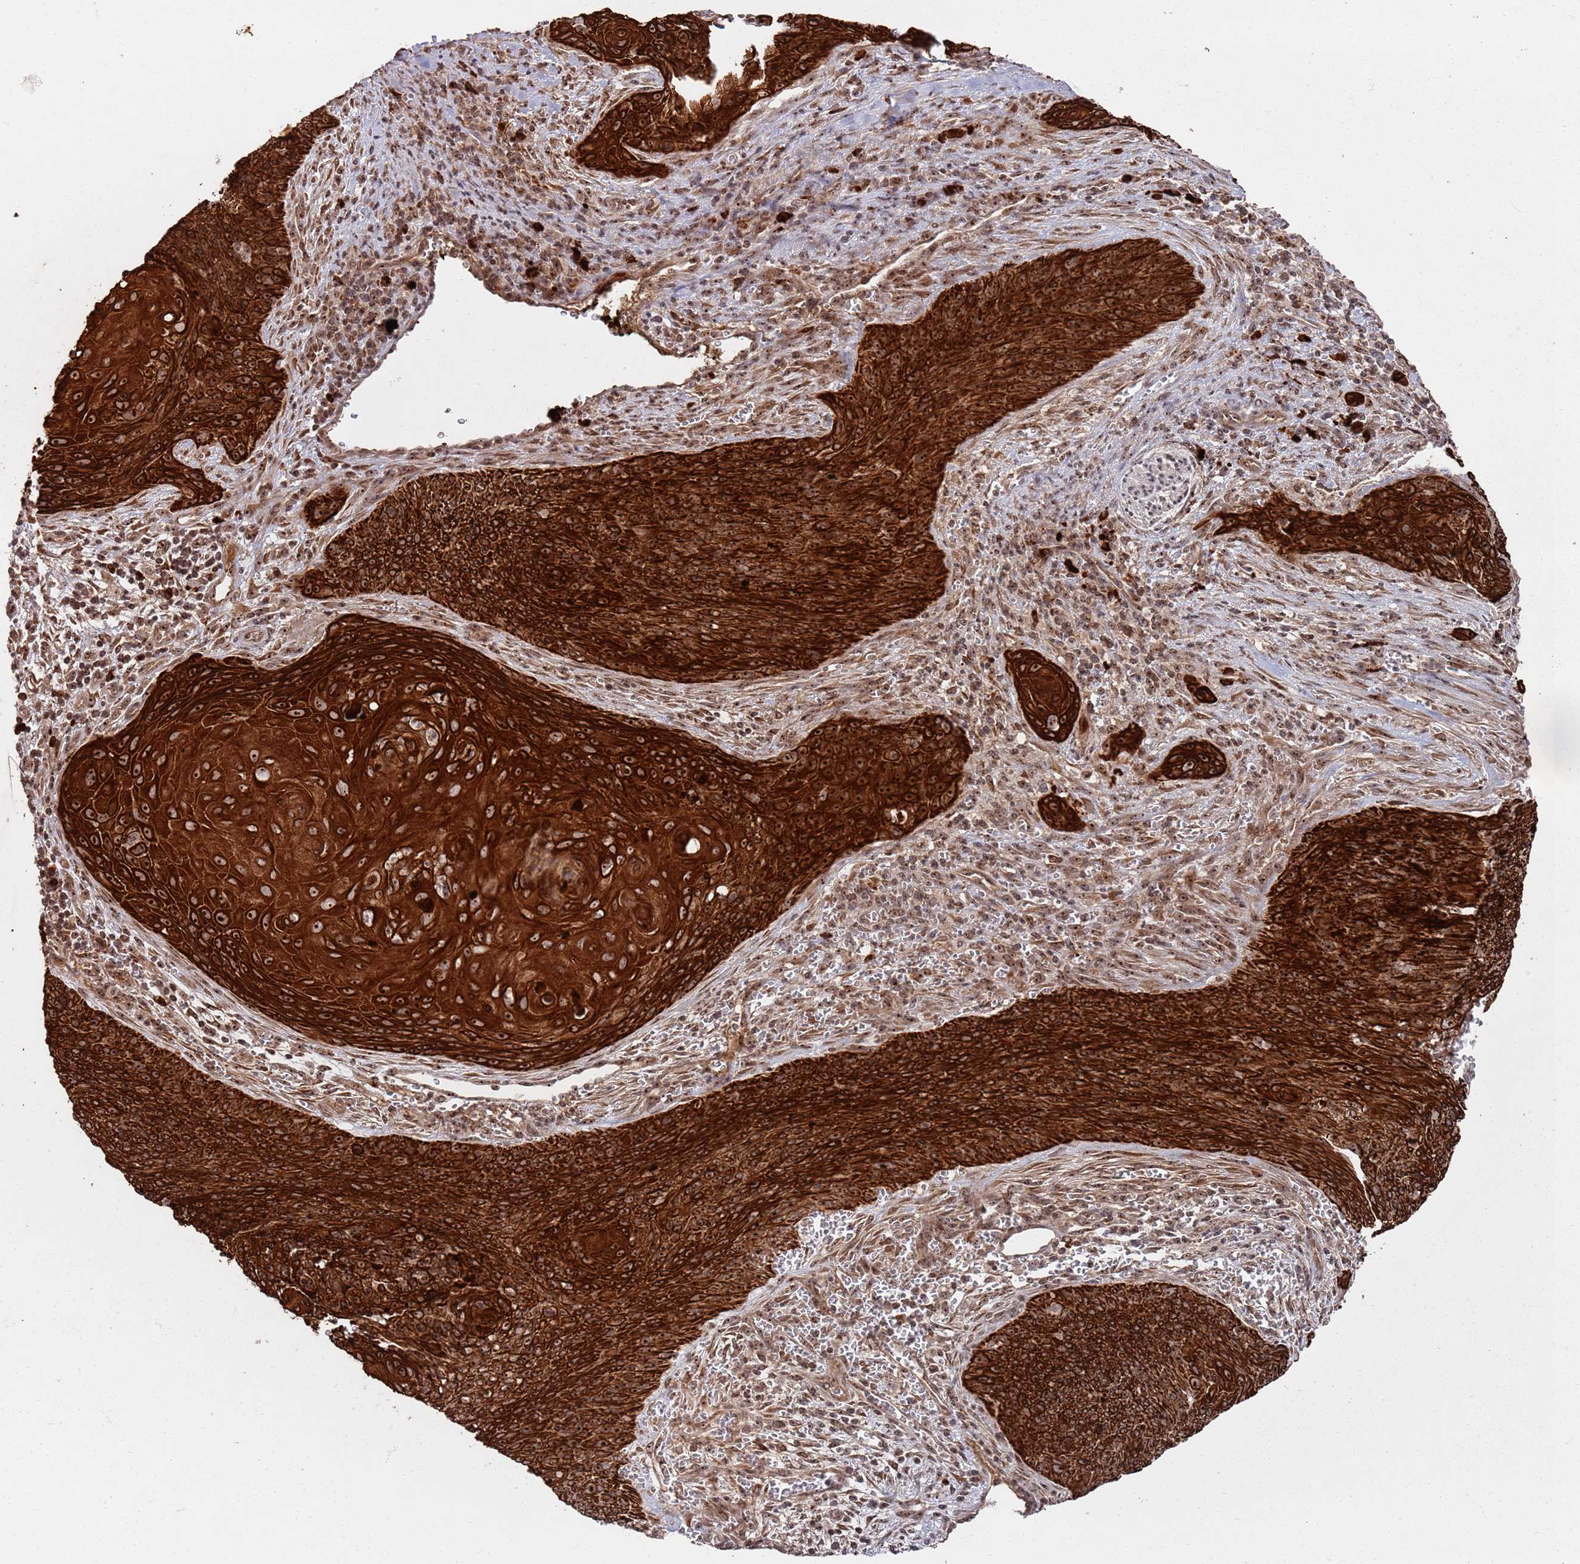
{"staining": {"intensity": "strong", "quantity": ">75%", "location": "cytoplasmic/membranous,nuclear"}, "tissue": "cervical cancer", "cell_type": "Tumor cells", "image_type": "cancer", "snomed": [{"axis": "morphology", "description": "Squamous cell carcinoma, NOS"}, {"axis": "topography", "description": "Cervix"}], "caption": "Cervical cancer stained for a protein demonstrates strong cytoplasmic/membranous and nuclear positivity in tumor cells.", "gene": "UTP11", "patient": {"sex": "female", "age": 55}}